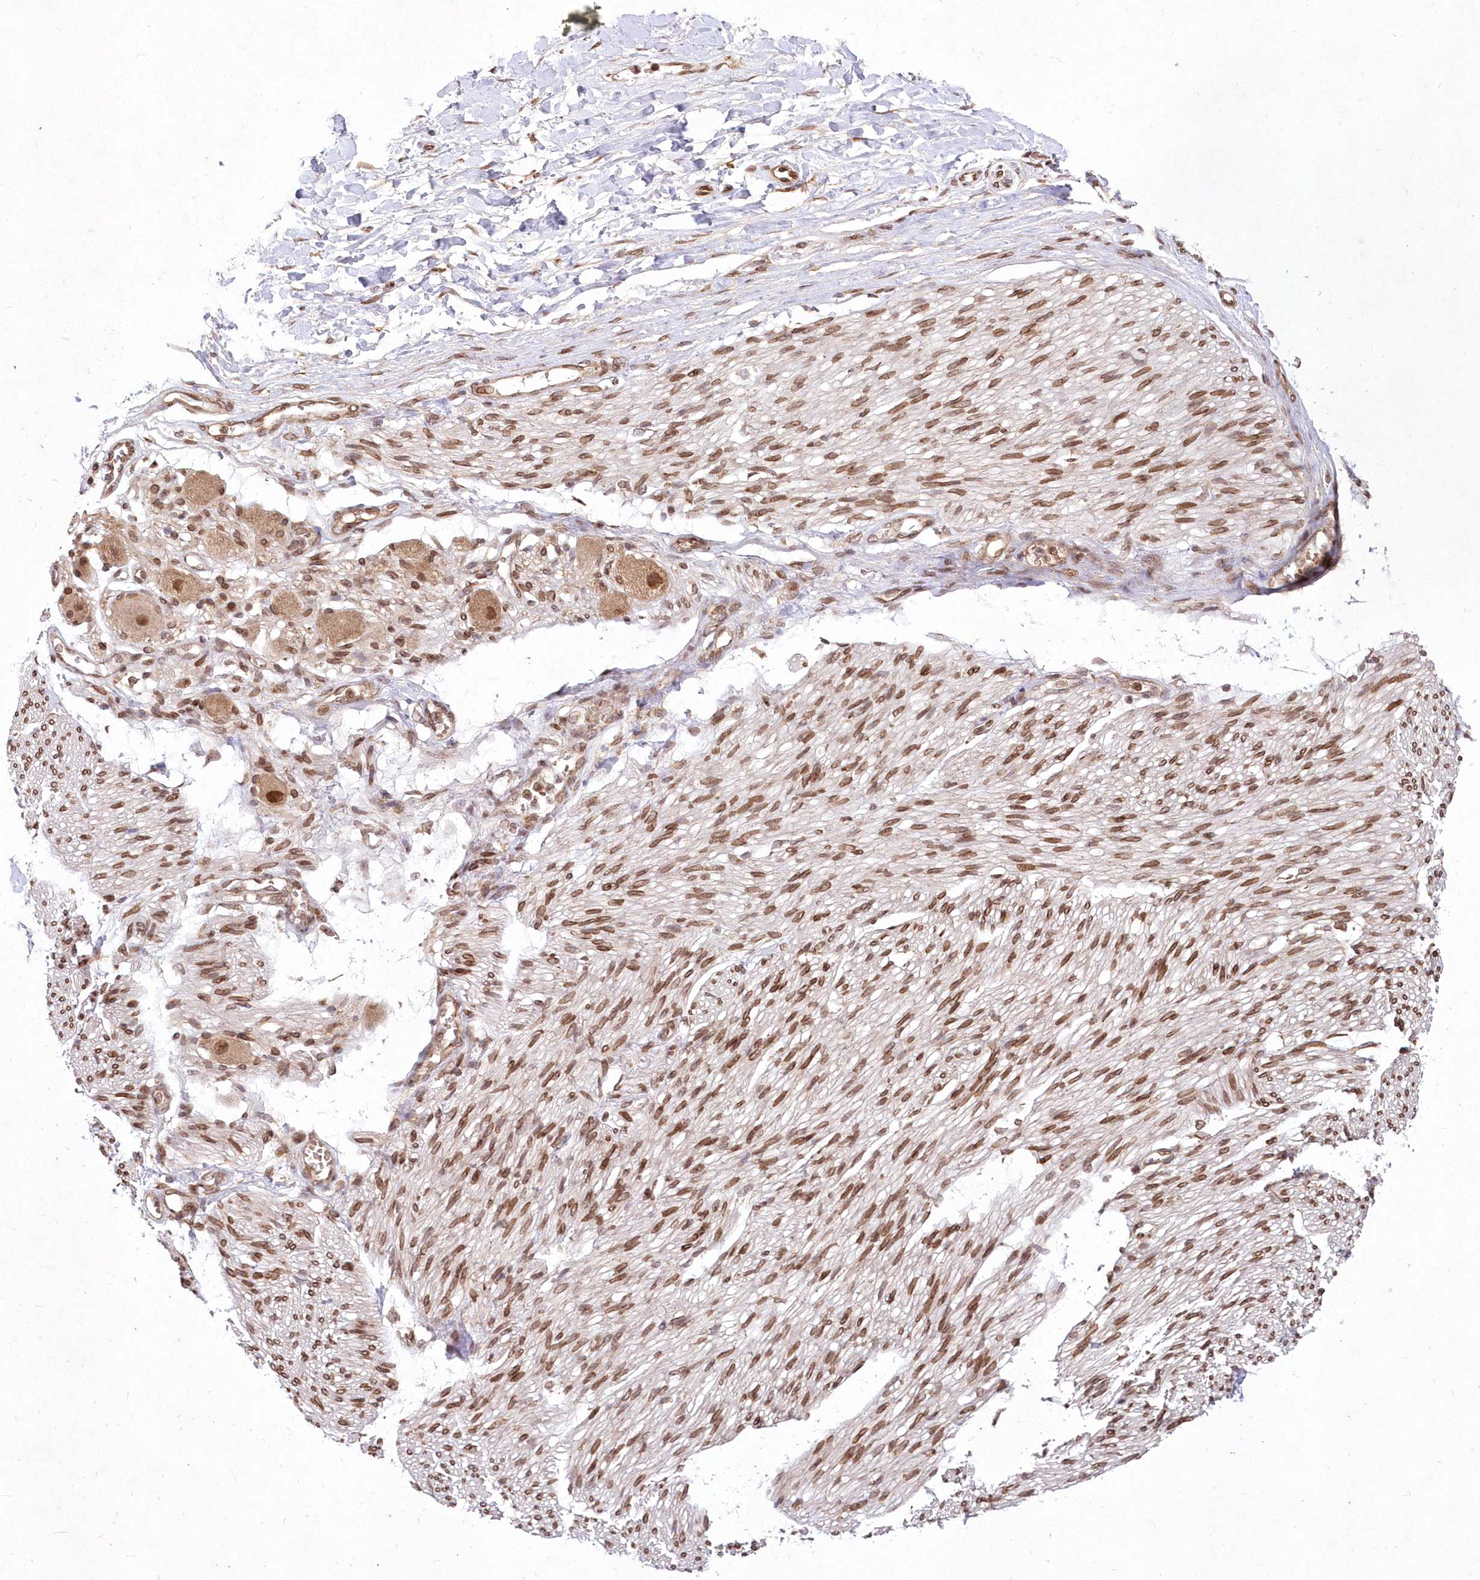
{"staining": {"intensity": "weak", "quantity": "25%-75%", "location": "cytoplasmic/membranous"}, "tissue": "adipose tissue", "cell_type": "Adipocytes", "image_type": "normal", "snomed": [{"axis": "morphology", "description": "Normal tissue, NOS"}, {"axis": "topography", "description": "Kidney"}, {"axis": "topography", "description": "Peripheral nerve tissue"}], "caption": "Protein staining of unremarkable adipose tissue displays weak cytoplasmic/membranous staining in approximately 25%-75% of adipocytes.", "gene": "DNAJC27", "patient": {"sex": "male", "age": 7}}